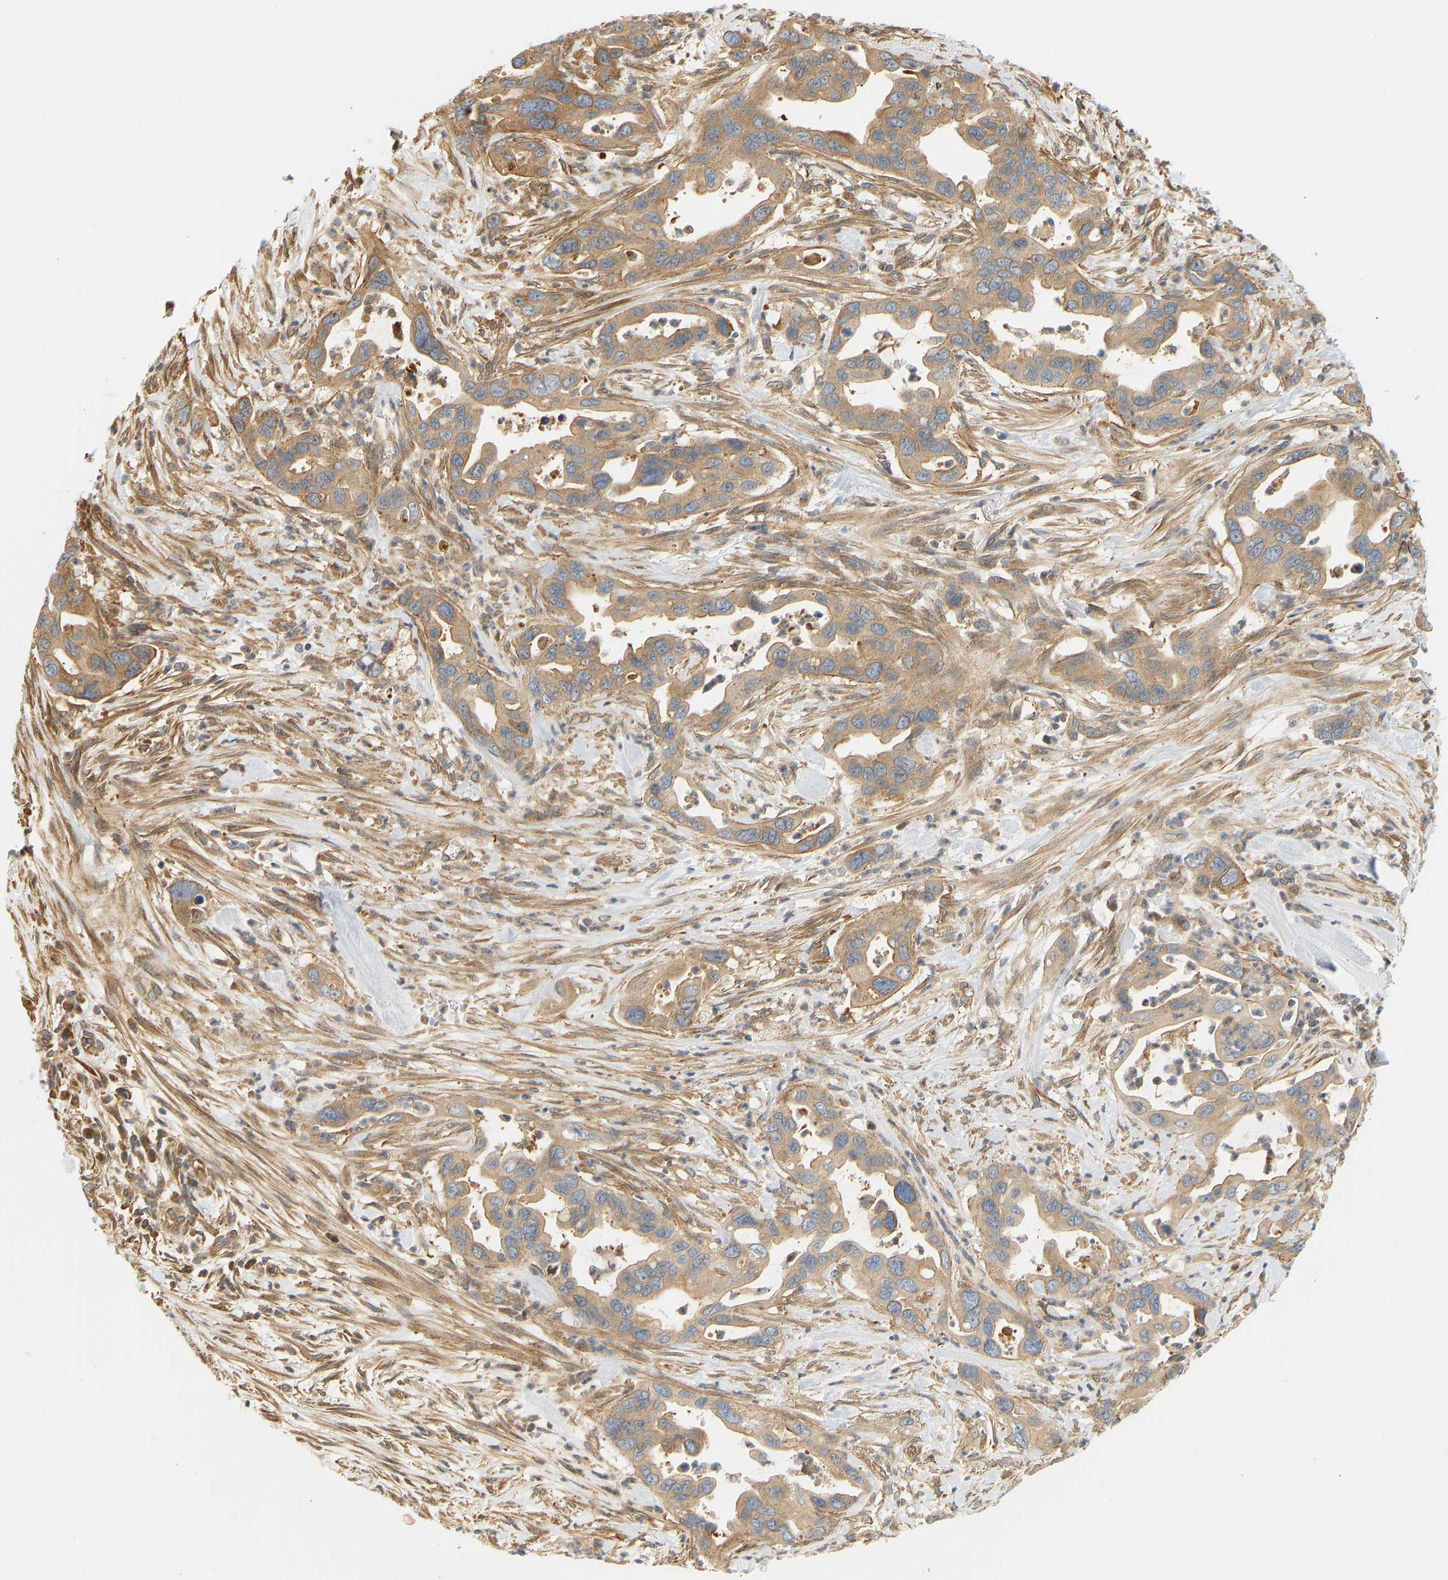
{"staining": {"intensity": "moderate", "quantity": ">75%", "location": "cytoplasmic/membranous"}, "tissue": "pancreatic cancer", "cell_type": "Tumor cells", "image_type": "cancer", "snomed": [{"axis": "morphology", "description": "Adenocarcinoma, NOS"}, {"axis": "topography", "description": "Pancreas"}], "caption": "Immunohistochemistry photomicrograph of neoplastic tissue: human pancreatic cancer stained using immunohistochemistry reveals medium levels of moderate protein expression localized specifically in the cytoplasmic/membranous of tumor cells, appearing as a cytoplasmic/membranous brown color.", "gene": "CEP57", "patient": {"sex": "female", "age": 70}}